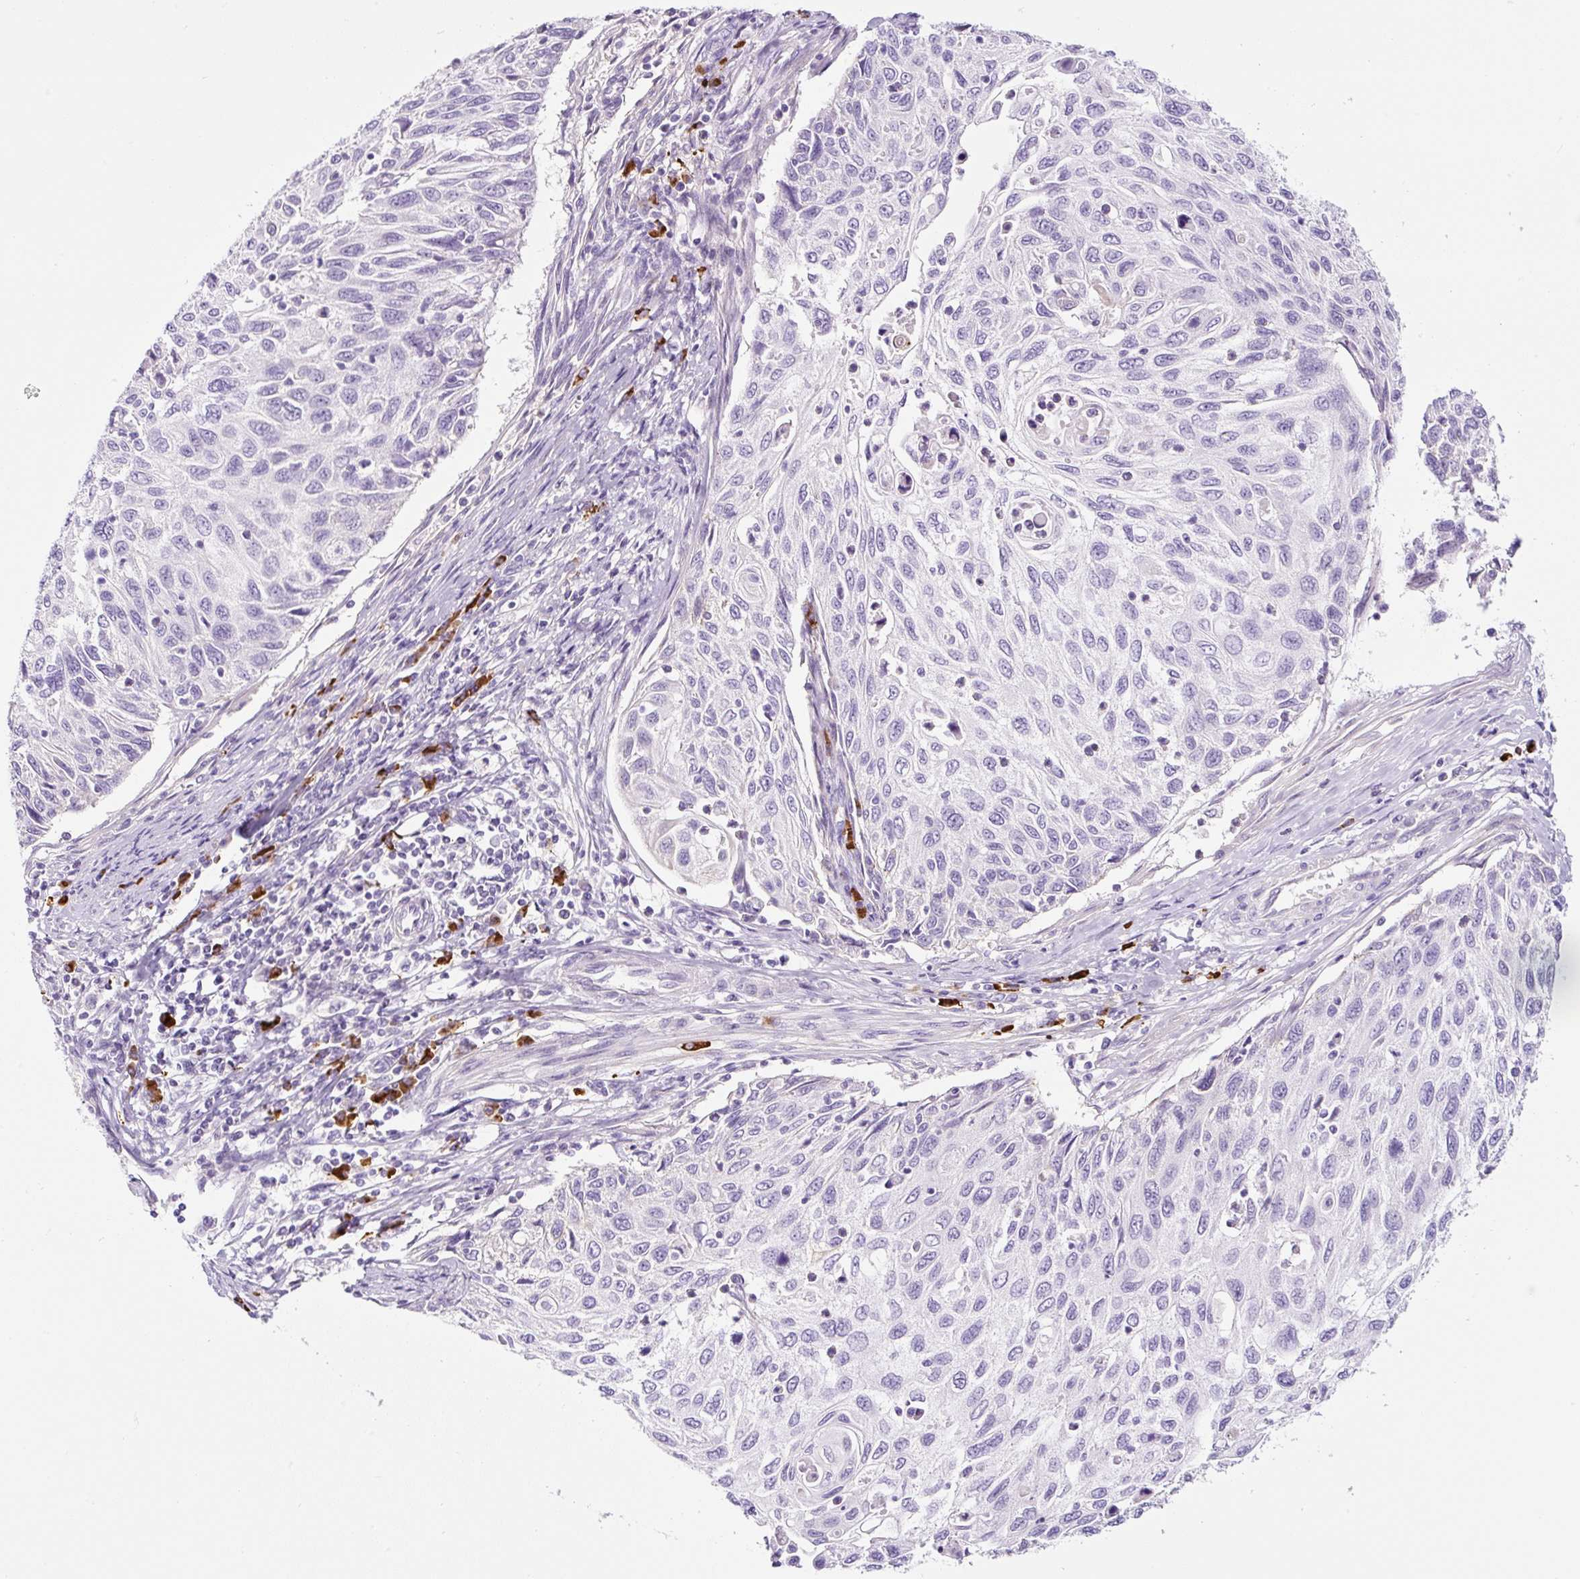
{"staining": {"intensity": "negative", "quantity": "none", "location": "none"}, "tissue": "cervical cancer", "cell_type": "Tumor cells", "image_type": "cancer", "snomed": [{"axis": "morphology", "description": "Squamous cell carcinoma, NOS"}, {"axis": "topography", "description": "Cervix"}], "caption": "Immunohistochemistry (IHC) of human cervical squamous cell carcinoma shows no staining in tumor cells. (Immunohistochemistry (IHC), brightfield microscopy, high magnification).", "gene": "RNF212B", "patient": {"sex": "female", "age": 70}}